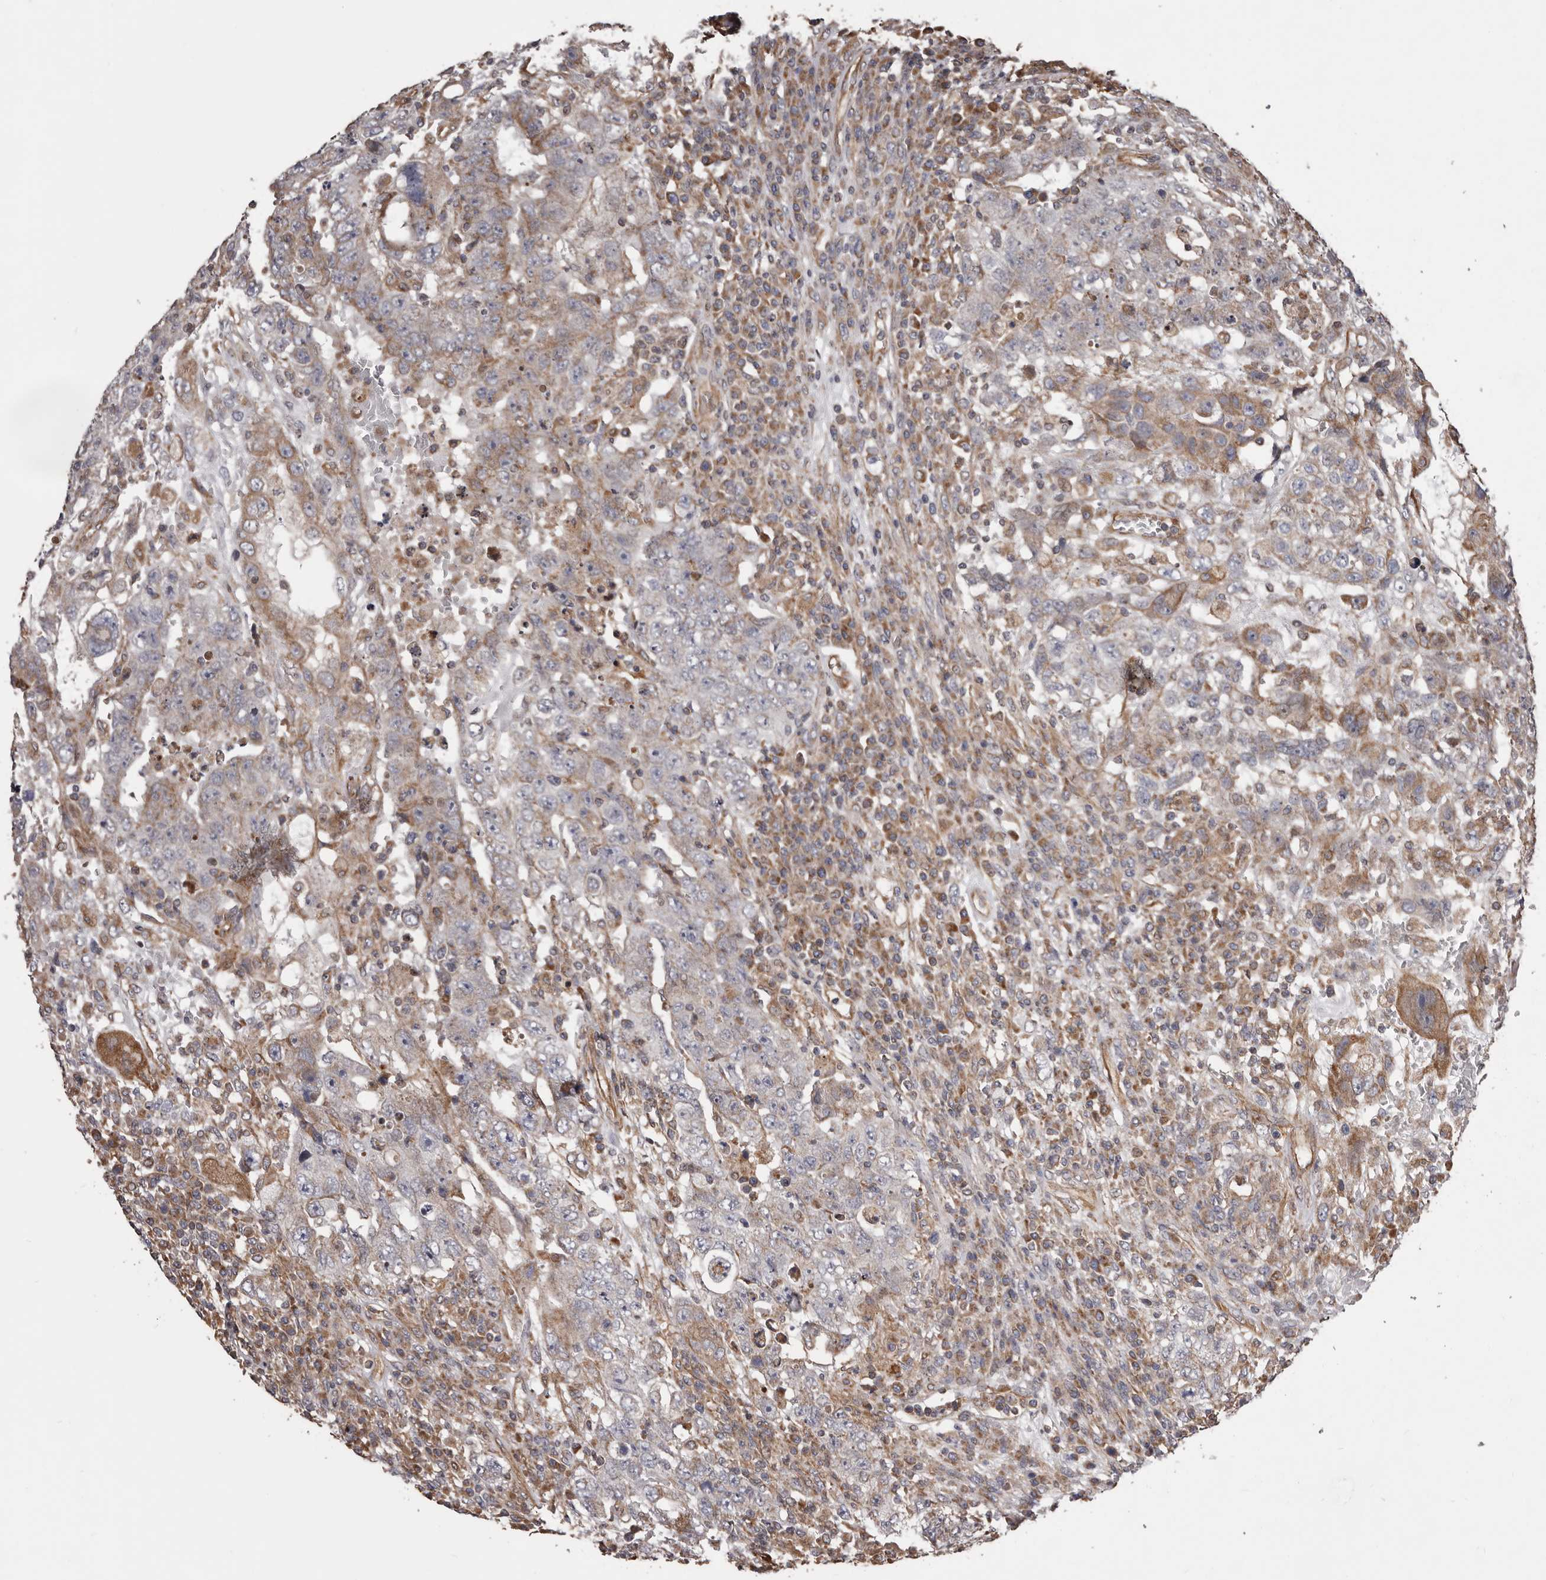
{"staining": {"intensity": "moderate", "quantity": "25%-75%", "location": "cytoplasmic/membranous"}, "tissue": "testis cancer", "cell_type": "Tumor cells", "image_type": "cancer", "snomed": [{"axis": "morphology", "description": "Carcinoma, Embryonal, NOS"}, {"axis": "topography", "description": "Testis"}], "caption": "Protein expression by immunohistochemistry (IHC) exhibits moderate cytoplasmic/membranous positivity in about 25%-75% of tumor cells in testis embryonal carcinoma.", "gene": "CEP104", "patient": {"sex": "male", "age": 26}}